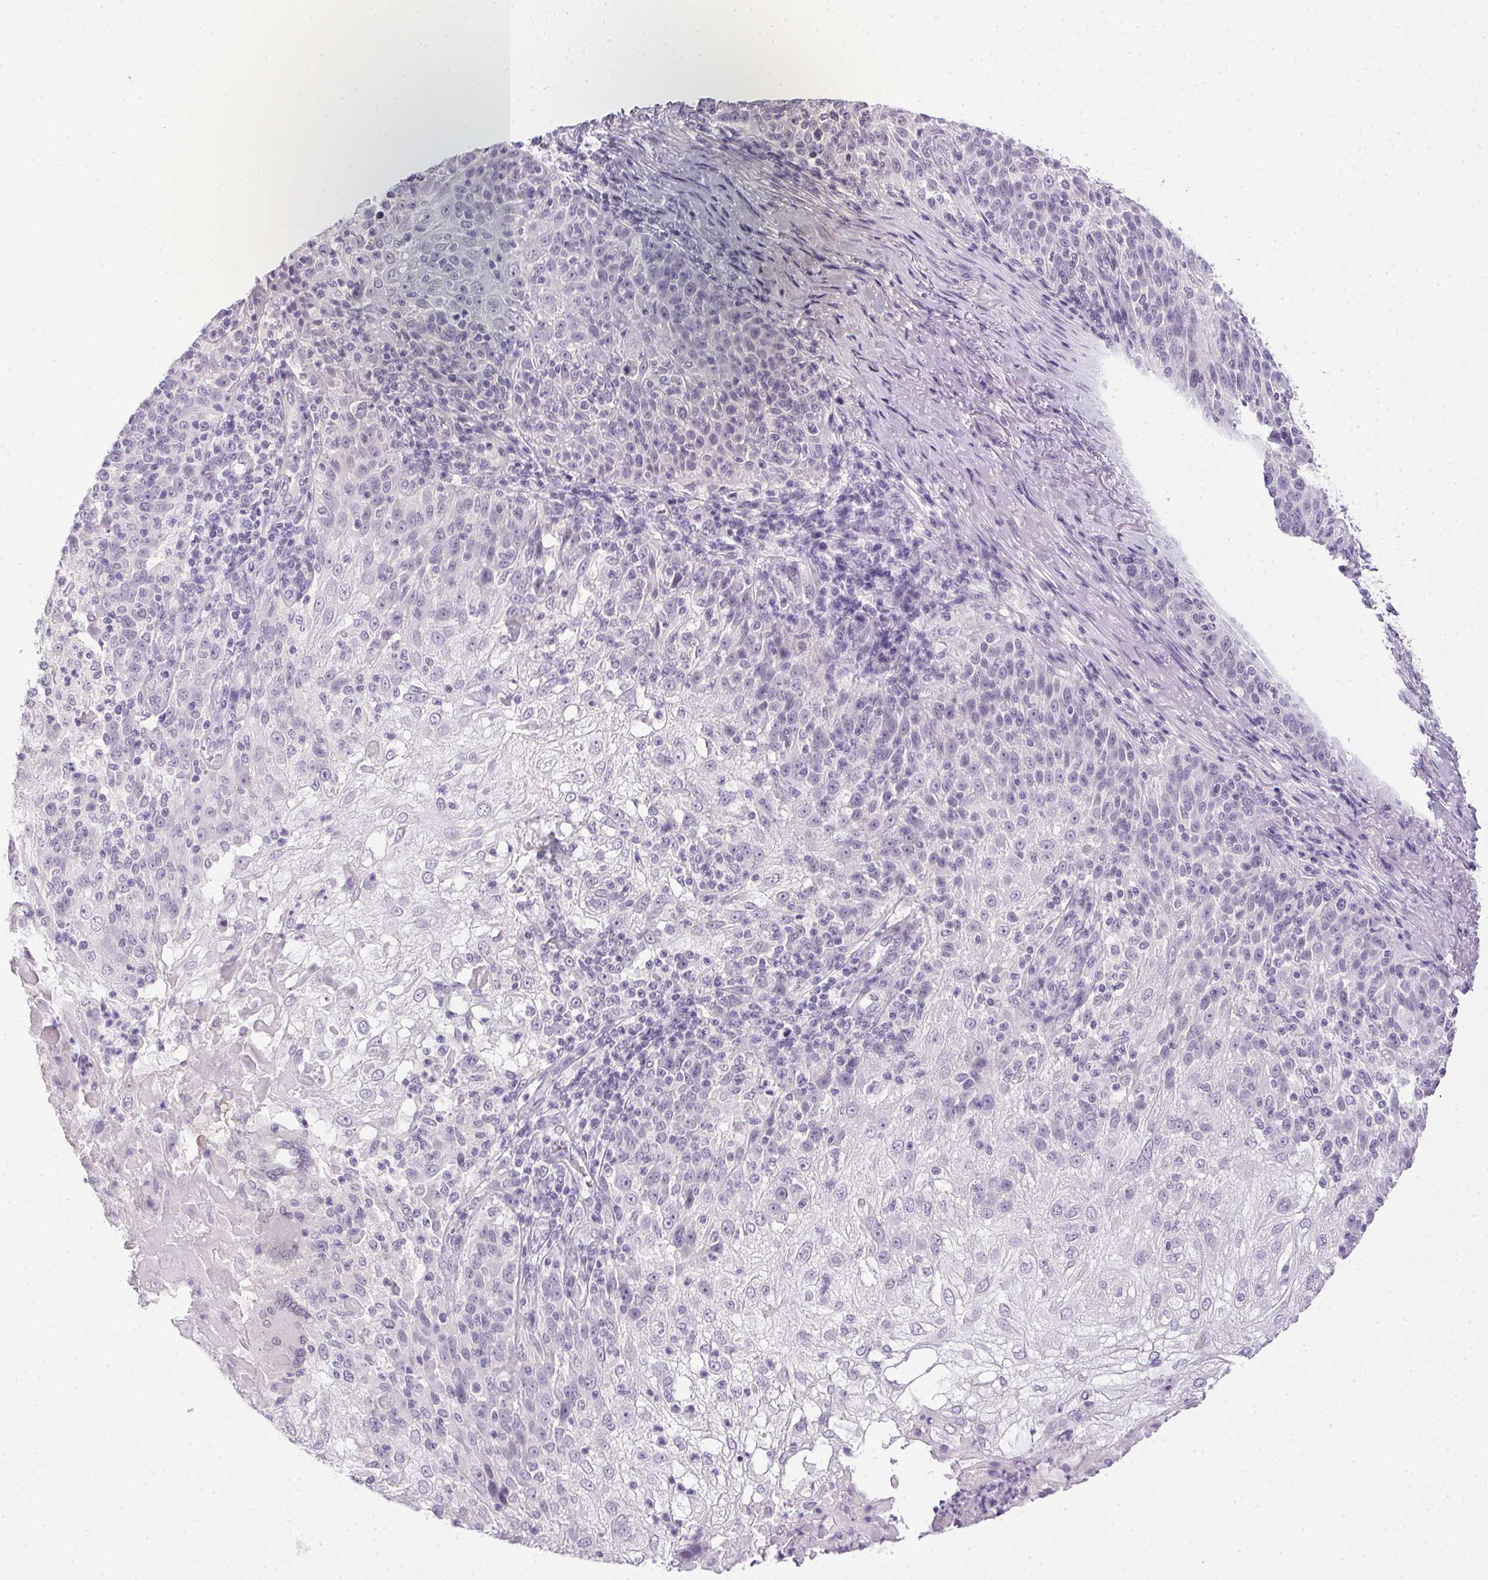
{"staining": {"intensity": "negative", "quantity": "none", "location": "none"}, "tissue": "skin cancer", "cell_type": "Tumor cells", "image_type": "cancer", "snomed": [{"axis": "morphology", "description": "Normal tissue, NOS"}, {"axis": "morphology", "description": "Squamous cell carcinoma, NOS"}, {"axis": "topography", "description": "Skin"}], "caption": "Immunohistochemical staining of human skin cancer (squamous cell carcinoma) exhibits no significant positivity in tumor cells.", "gene": "PRL", "patient": {"sex": "female", "age": 83}}